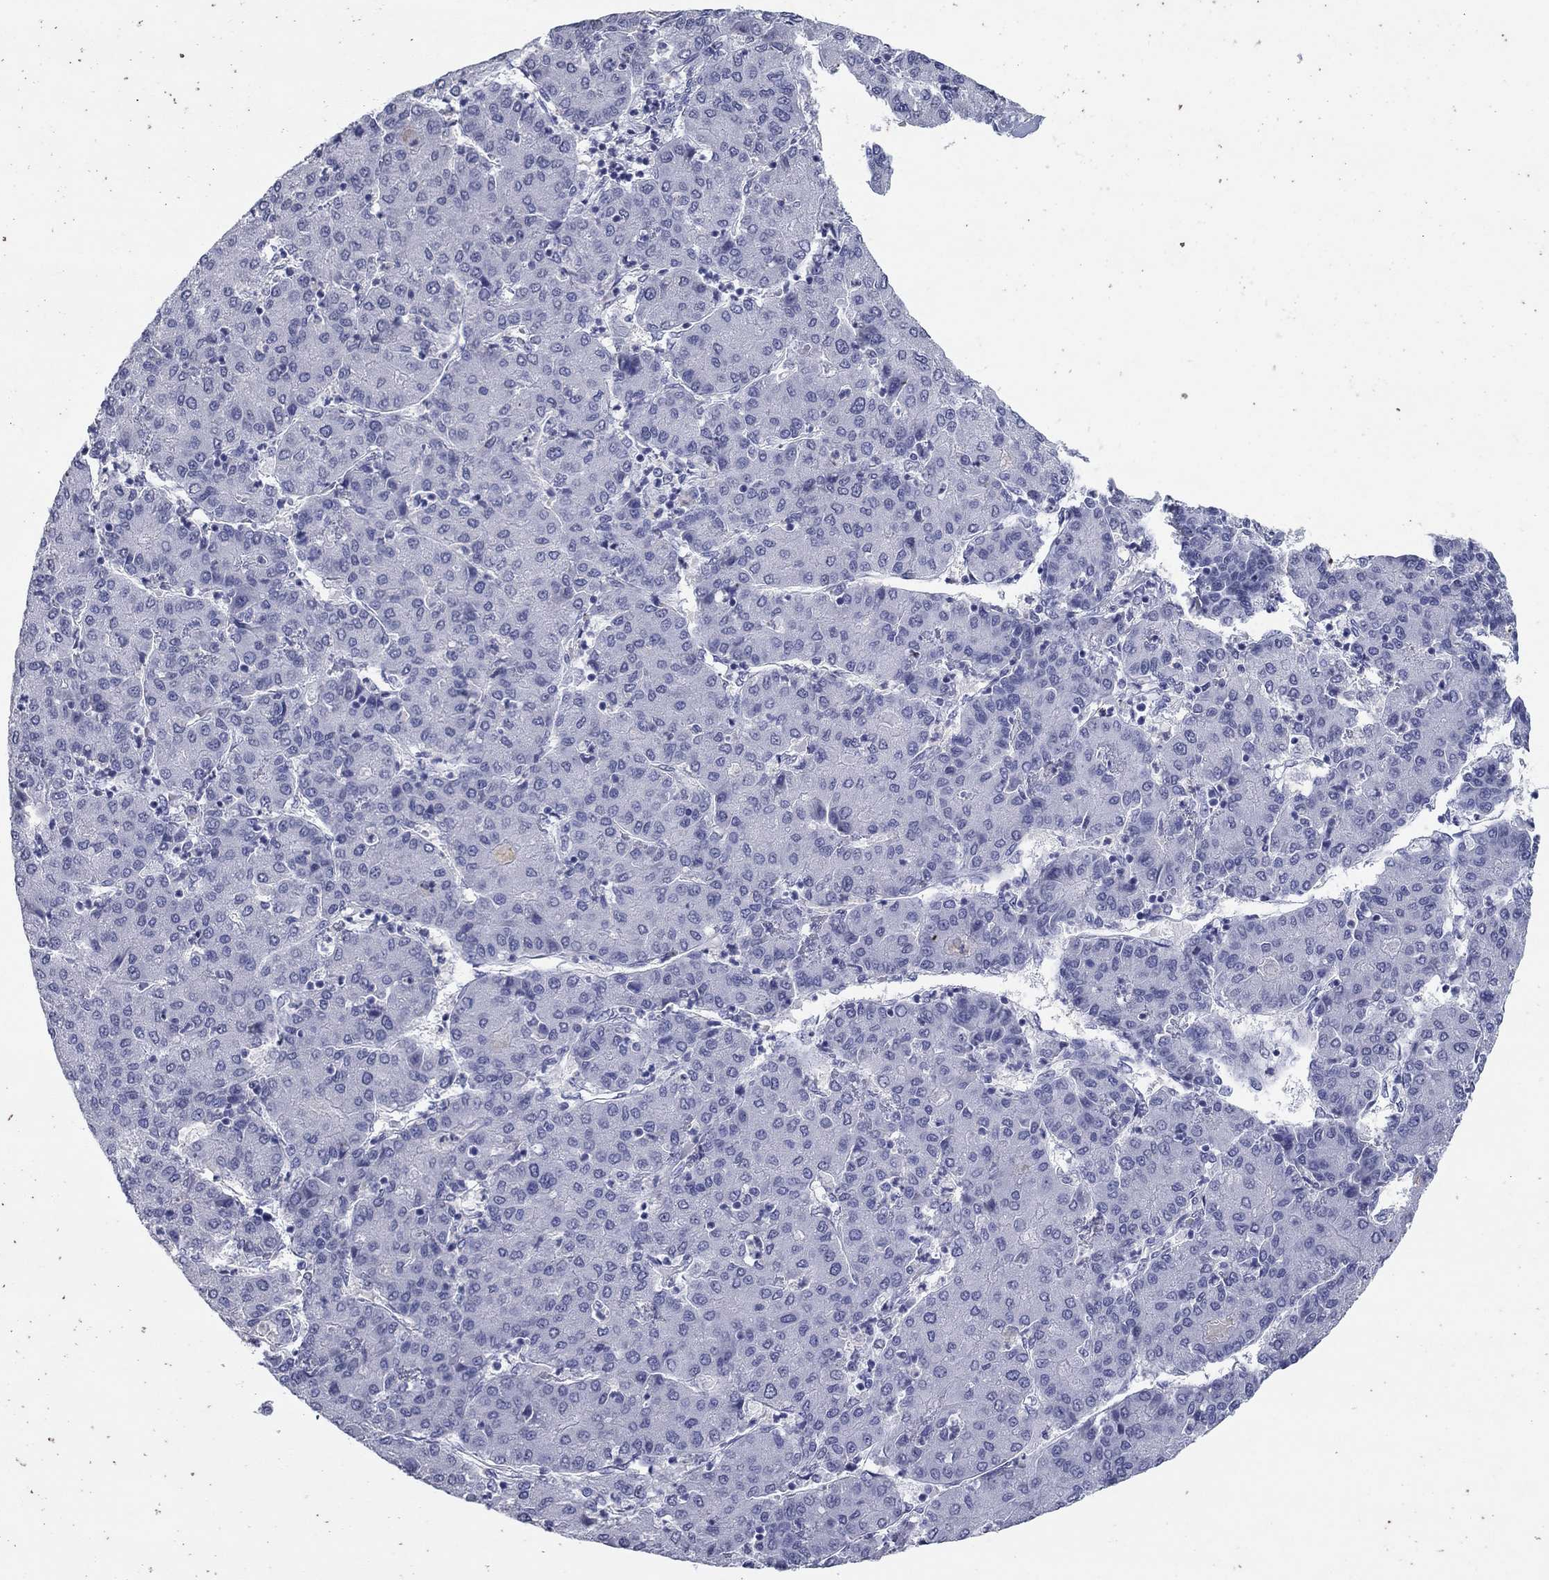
{"staining": {"intensity": "negative", "quantity": "none", "location": "none"}, "tissue": "liver cancer", "cell_type": "Tumor cells", "image_type": "cancer", "snomed": [{"axis": "morphology", "description": "Carcinoma, Hepatocellular, NOS"}, {"axis": "topography", "description": "Liver"}], "caption": "Immunohistochemistry (IHC) image of neoplastic tissue: human liver hepatocellular carcinoma stained with DAB (3,3'-diaminobenzidine) exhibits no significant protein positivity in tumor cells.", "gene": "KRT75", "patient": {"sex": "male", "age": 65}}